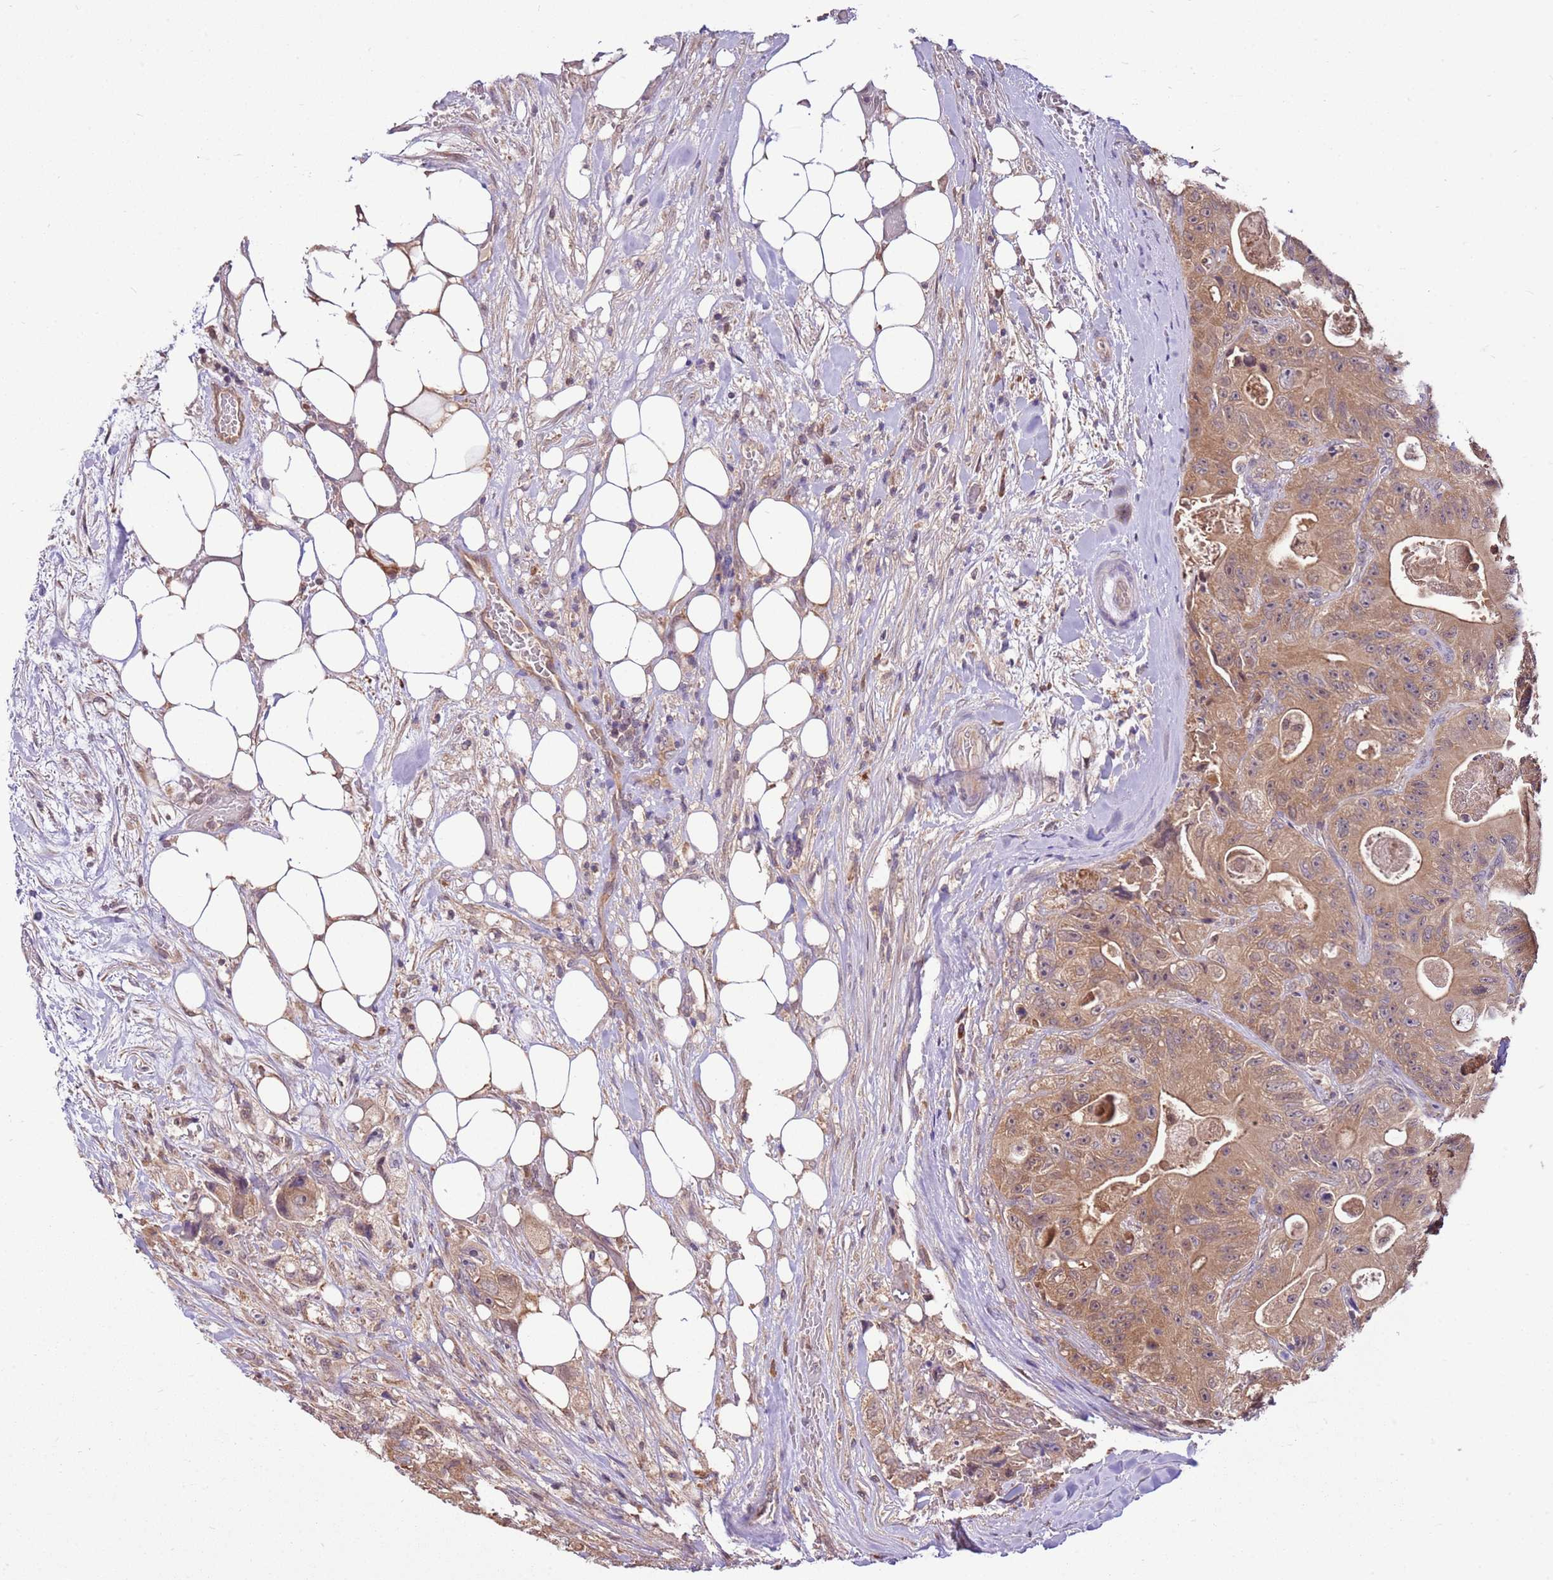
{"staining": {"intensity": "moderate", "quantity": ">75%", "location": "cytoplasmic/membranous"}, "tissue": "colorectal cancer", "cell_type": "Tumor cells", "image_type": "cancer", "snomed": [{"axis": "morphology", "description": "Adenocarcinoma, NOS"}, {"axis": "topography", "description": "Colon"}], "caption": "Immunohistochemistry (IHC) micrograph of adenocarcinoma (colorectal) stained for a protein (brown), which displays medium levels of moderate cytoplasmic/membranous staining in approximately >75% of tumor cells.", "gene": "BBS5", "patient": {"sex": "female", "age": 46}}